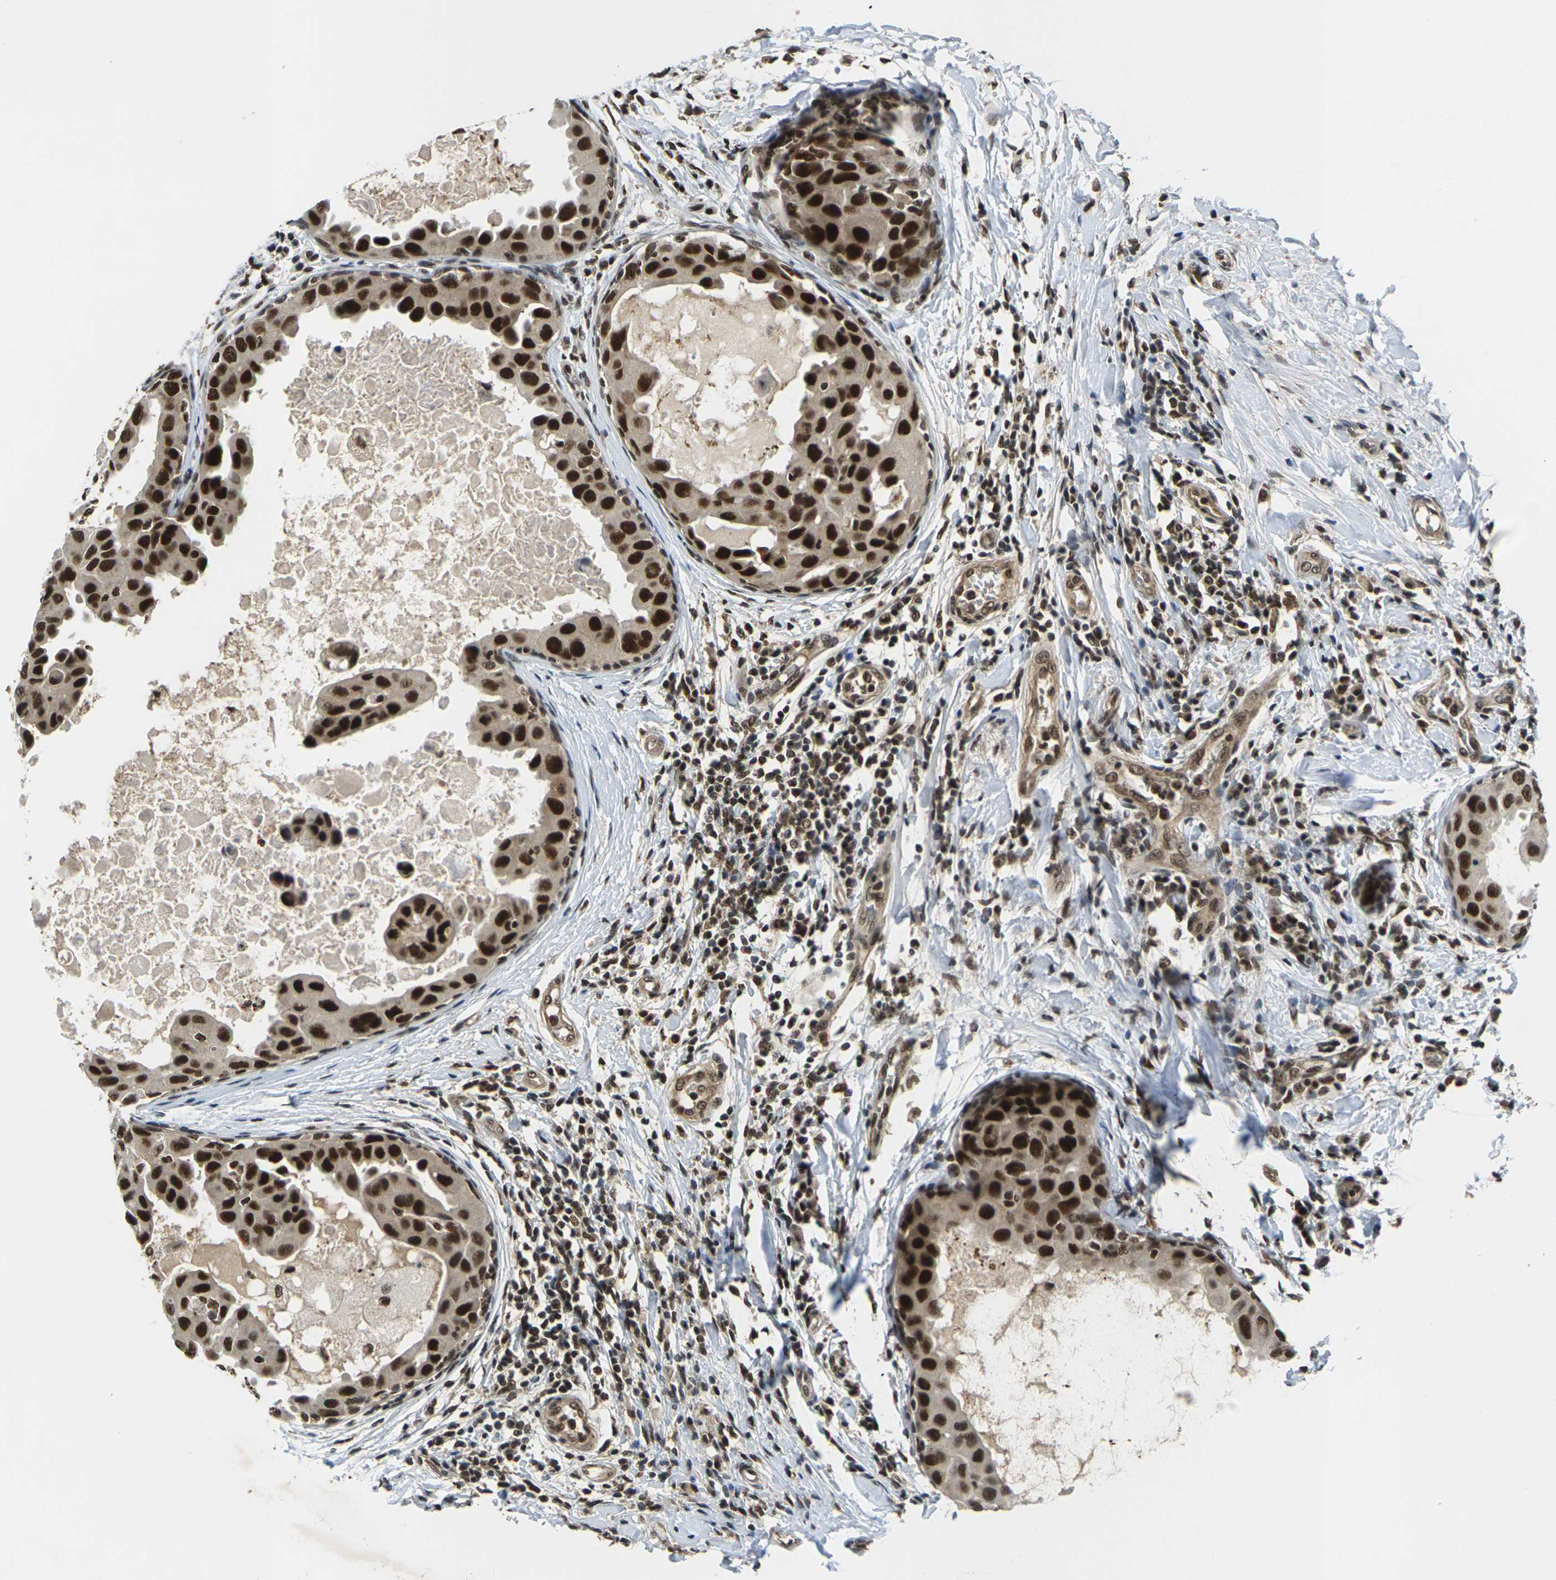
{"staining": {"intensity": "strong", "quantity": ">75%", "location": "cytoplasmic/membranous,nuclear"}, "tissue": "breast cancer", "cell_type": "Tumor cells", "image_type": "cancer", "snomed": [{"axis": "morphology", "description": "Duct carcinoma"}, {"axis": "topography", "description": "Breast"}], "caption": "An image of breast cancer (invasive ductal carcinoma) stained for a protein displays strong cytoplasmic/membranous and nuclear brown staining in tumor cells.", "gene": "NELFA", "patient": {"sex": "female", "age": 27}}